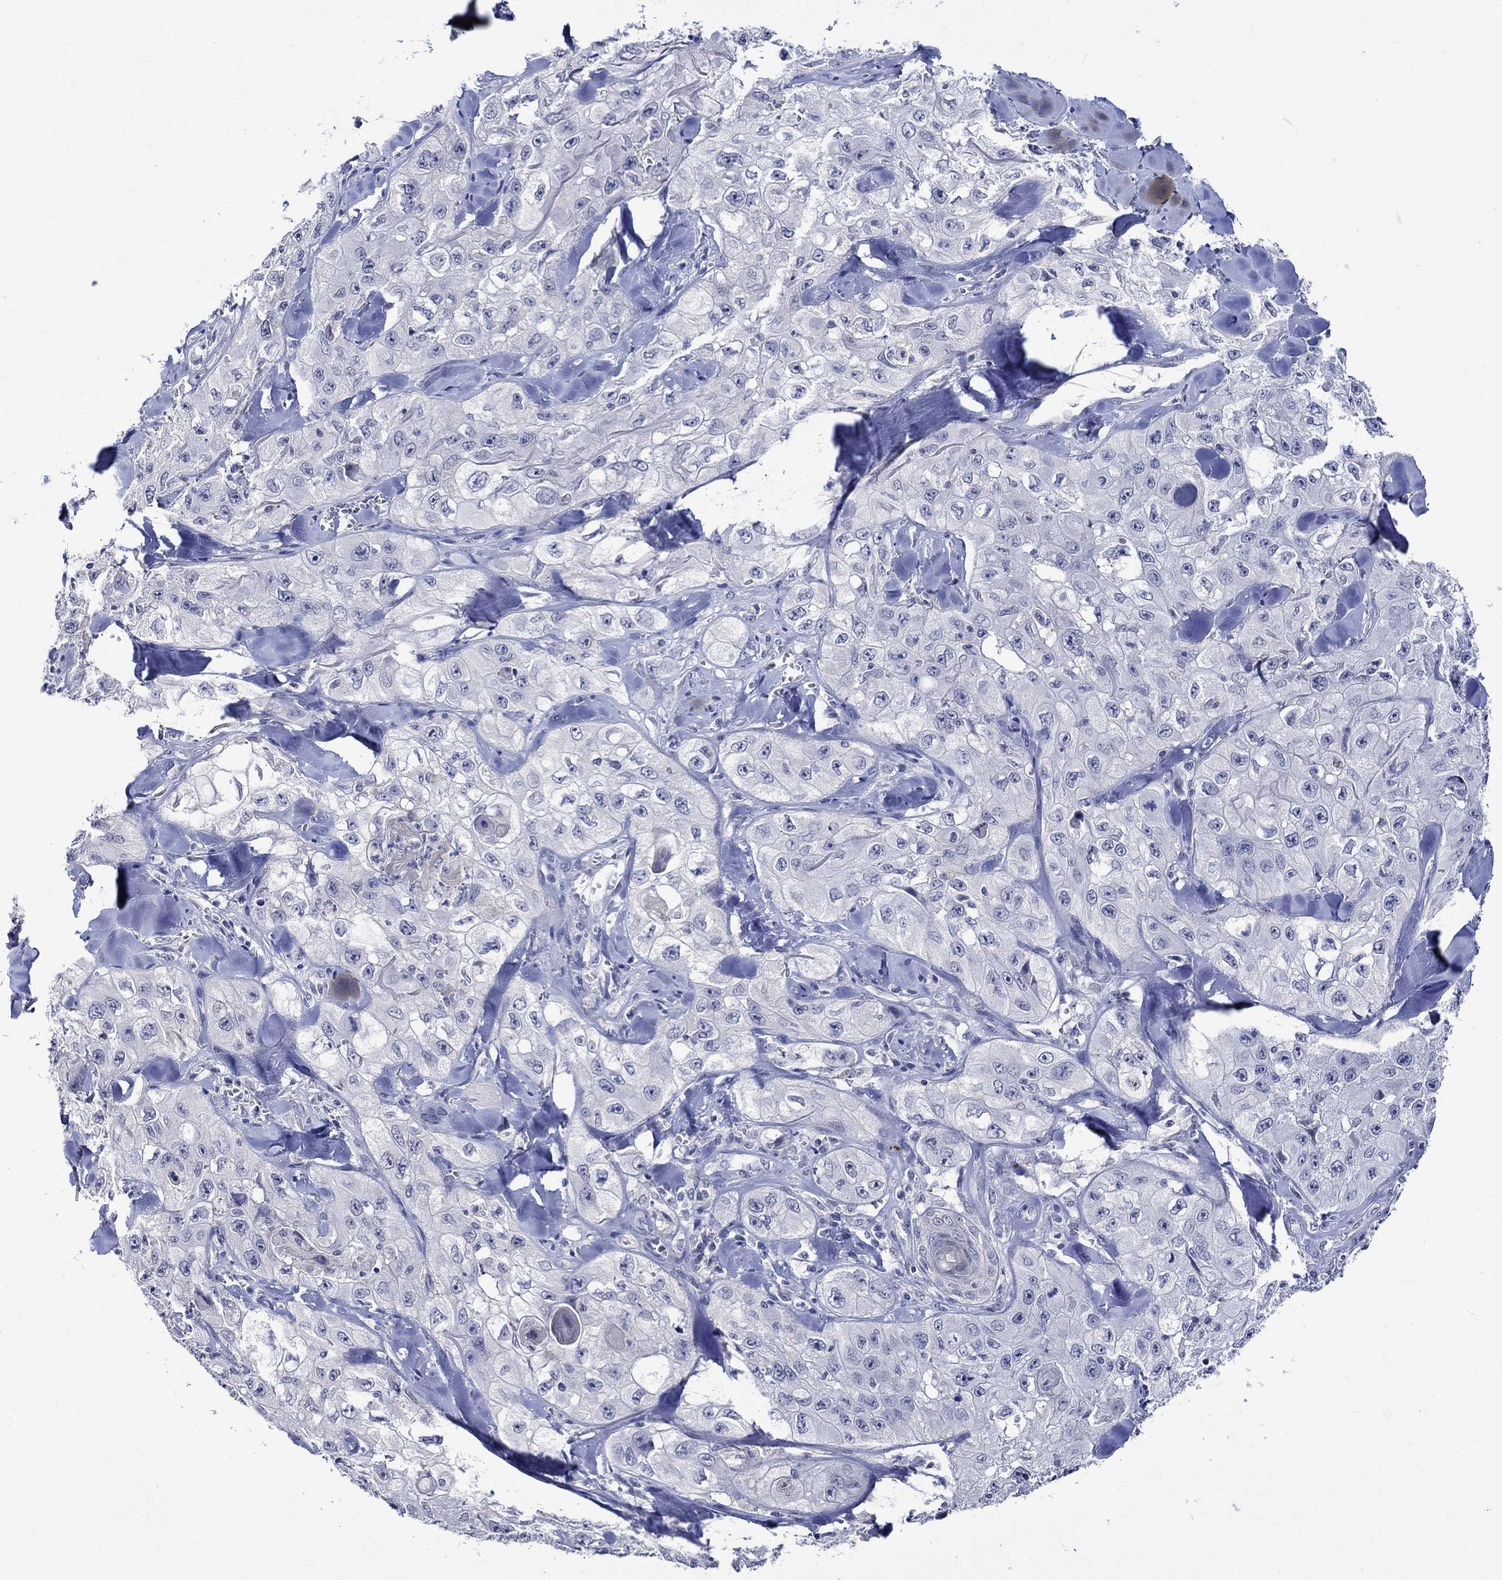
{"staining": {"intensity": "negative", "quantity": "none", "location": "none"}, "tissue": "skin cancer", "cell_type": "Tumor cells", "image_type": "cancer", "snomed": [{"axis": "morphology", "description": "Squamous cell carcinoma, NOS"}, {"axis": "topography", "description": "Skin"}, {"axis": "topography", "description": "Subcutis"}], "caption": "This is an immunohistochemistry image of skin squamous cell carcinoma. There is no positivity in tumor cells.", "gene": "CRYAB", "patient": {"sex": "male", "age": 73}}